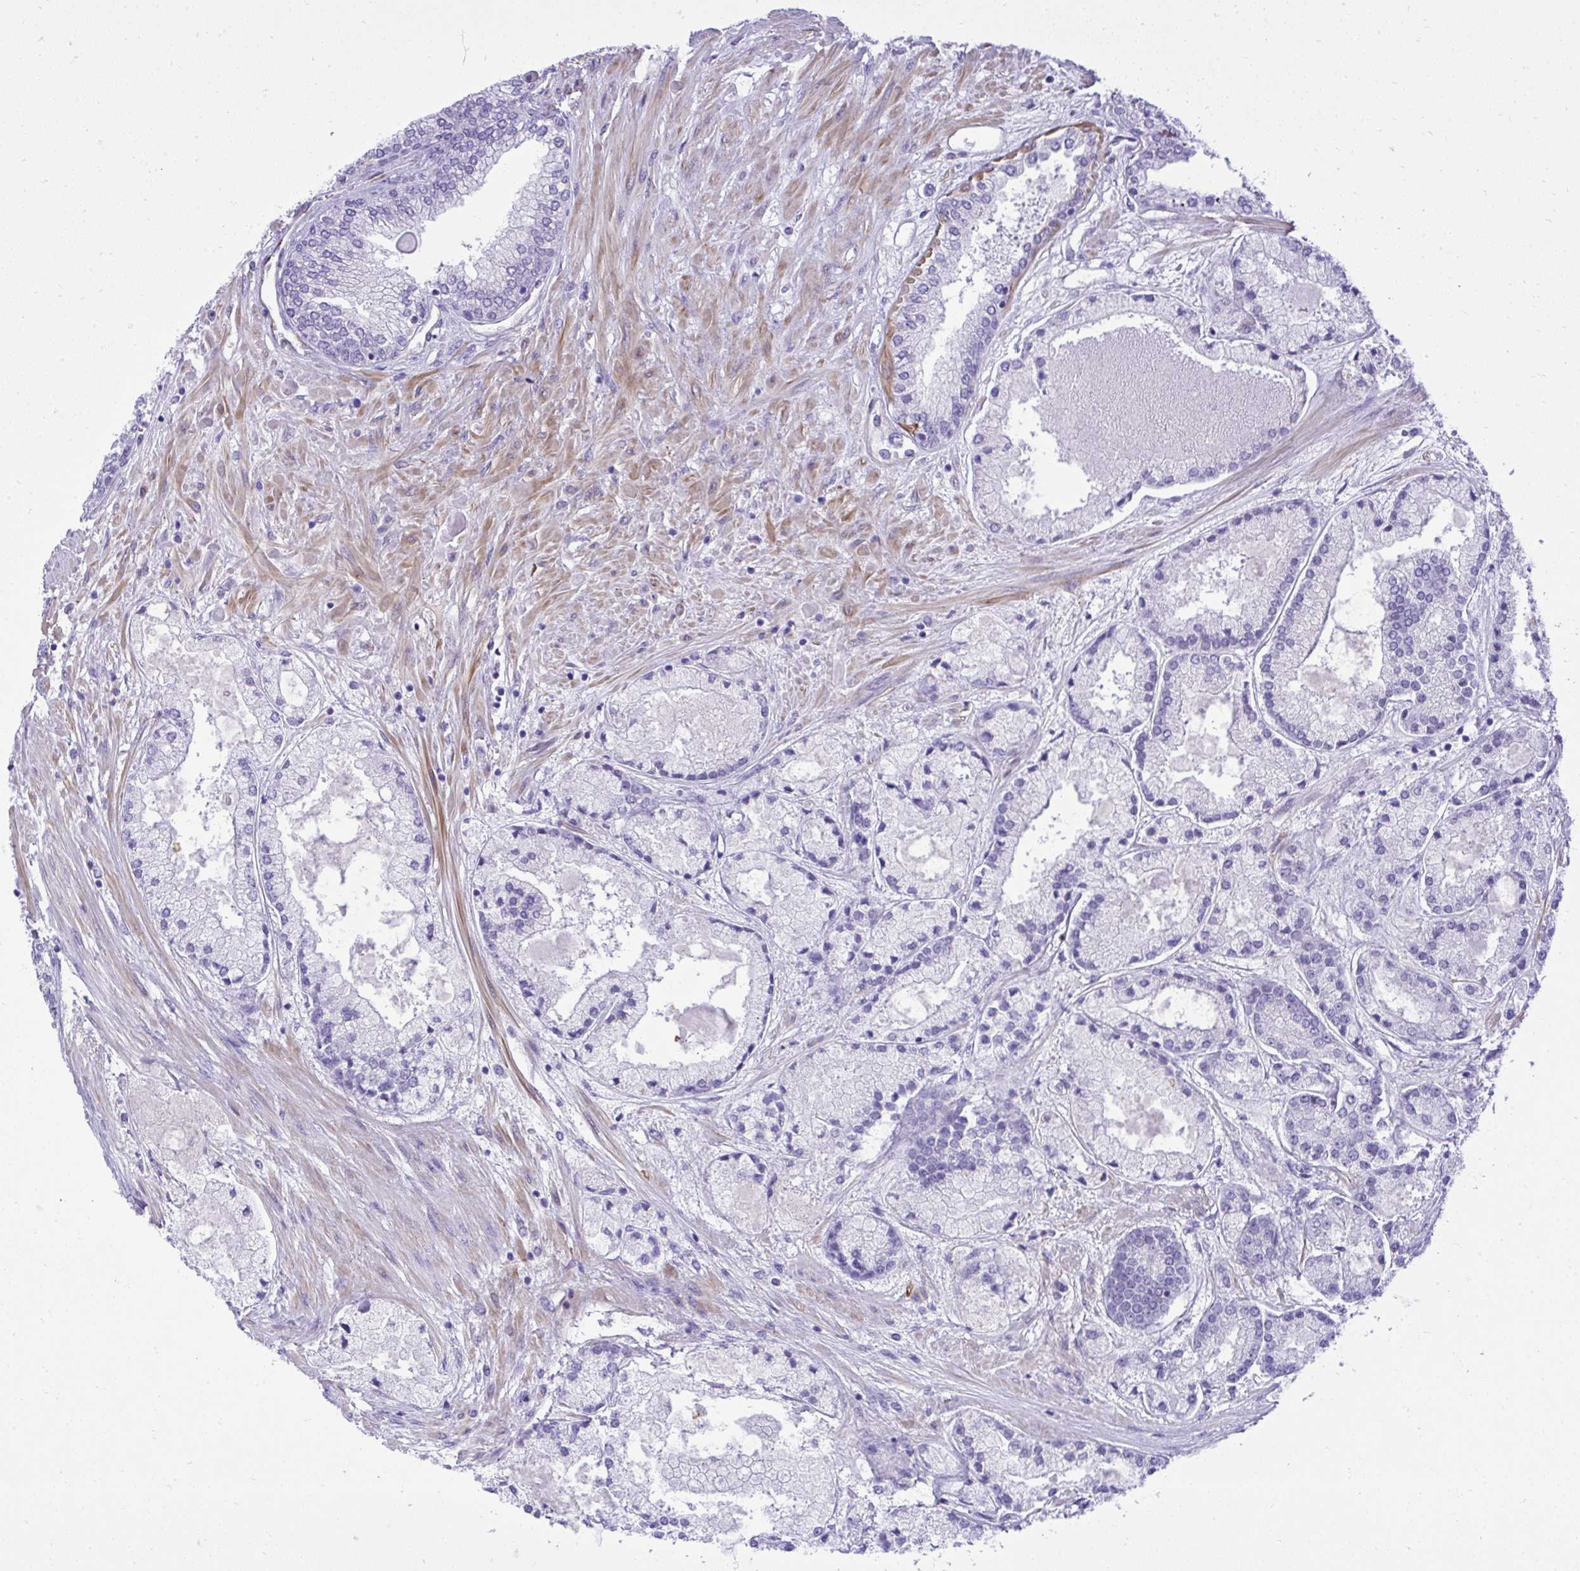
{"staining": {"intensity": "negative", "quantity": "none", "location": "none"}, "tissue": "prostate cancer", "cell_type": "Tumor cells", "image_type": "cancer", "snomed": [{"axis": "morphology", "description": "Adenocarcinoma, High grade"}, {"axis": "topography", "description": "Prostate"}], "caption": "Immunohistochemistry image of human prostate adenocarcinoma (high-grade) stained for a protein (brown), which demonstrates no positivity in tumor cells.", "gene": "PITPNM3", "patient": {"sex": "male", "age": 67}}